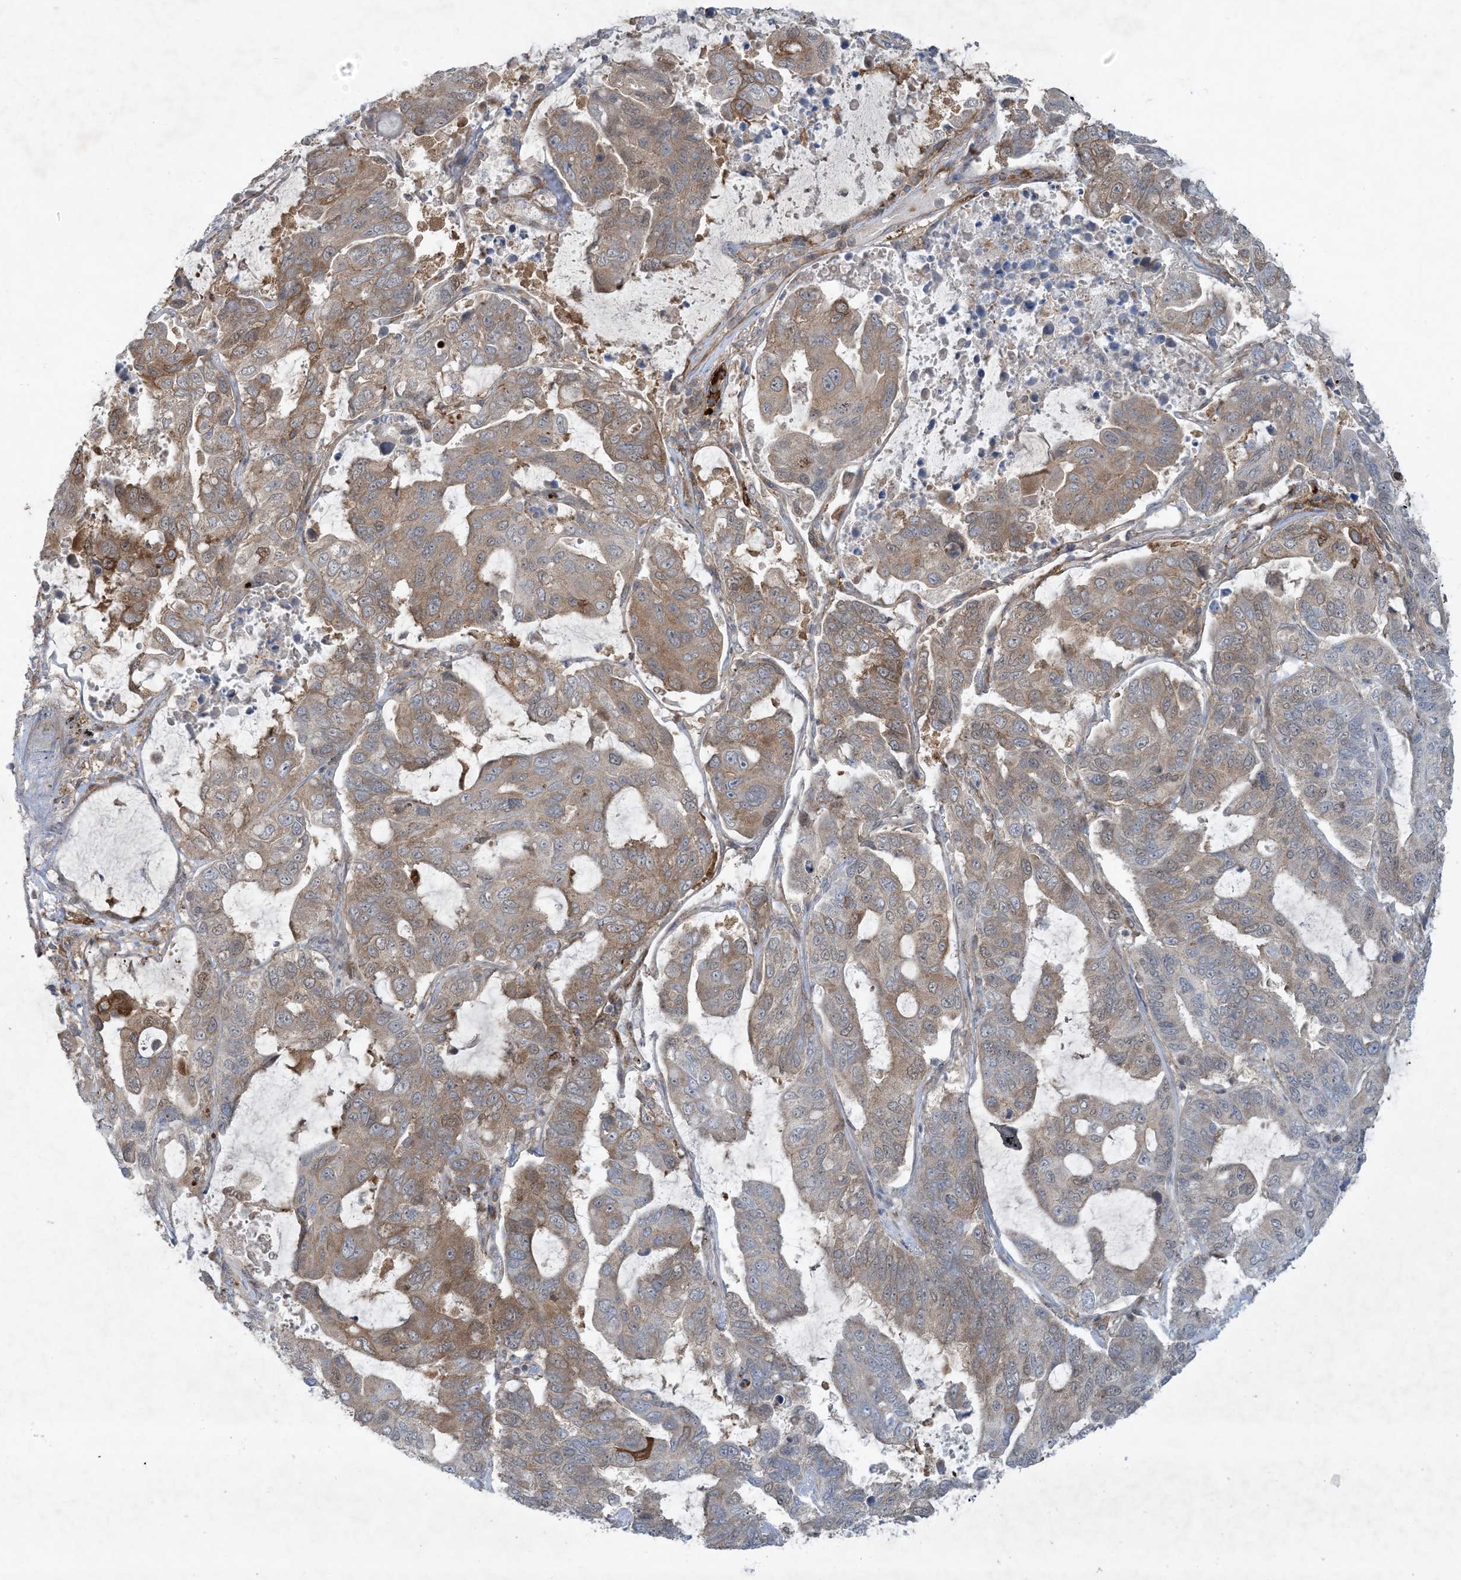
{"staining": {"intensity": "moderate", "quantity": "<25%", "location": "cytoplasmic/membranous"}, "tissue": "lung cancer", "cell_type": "Tumor cells", "image_type": "cancer", "snomed": [{"axis": "morphology", "description": "Adenocarcinoma, NOS"}, {"axis": "topography", "description": "Lung"}], "caption": "There is low levels of moderate cytoplasmic/membranous staining in tumor cells of adenocarcinoma (lung), as demonstrated by immunohistochemical staining (brown color).", "gene": "STAM2", "patient": {"sex": "male", "age": 64}}